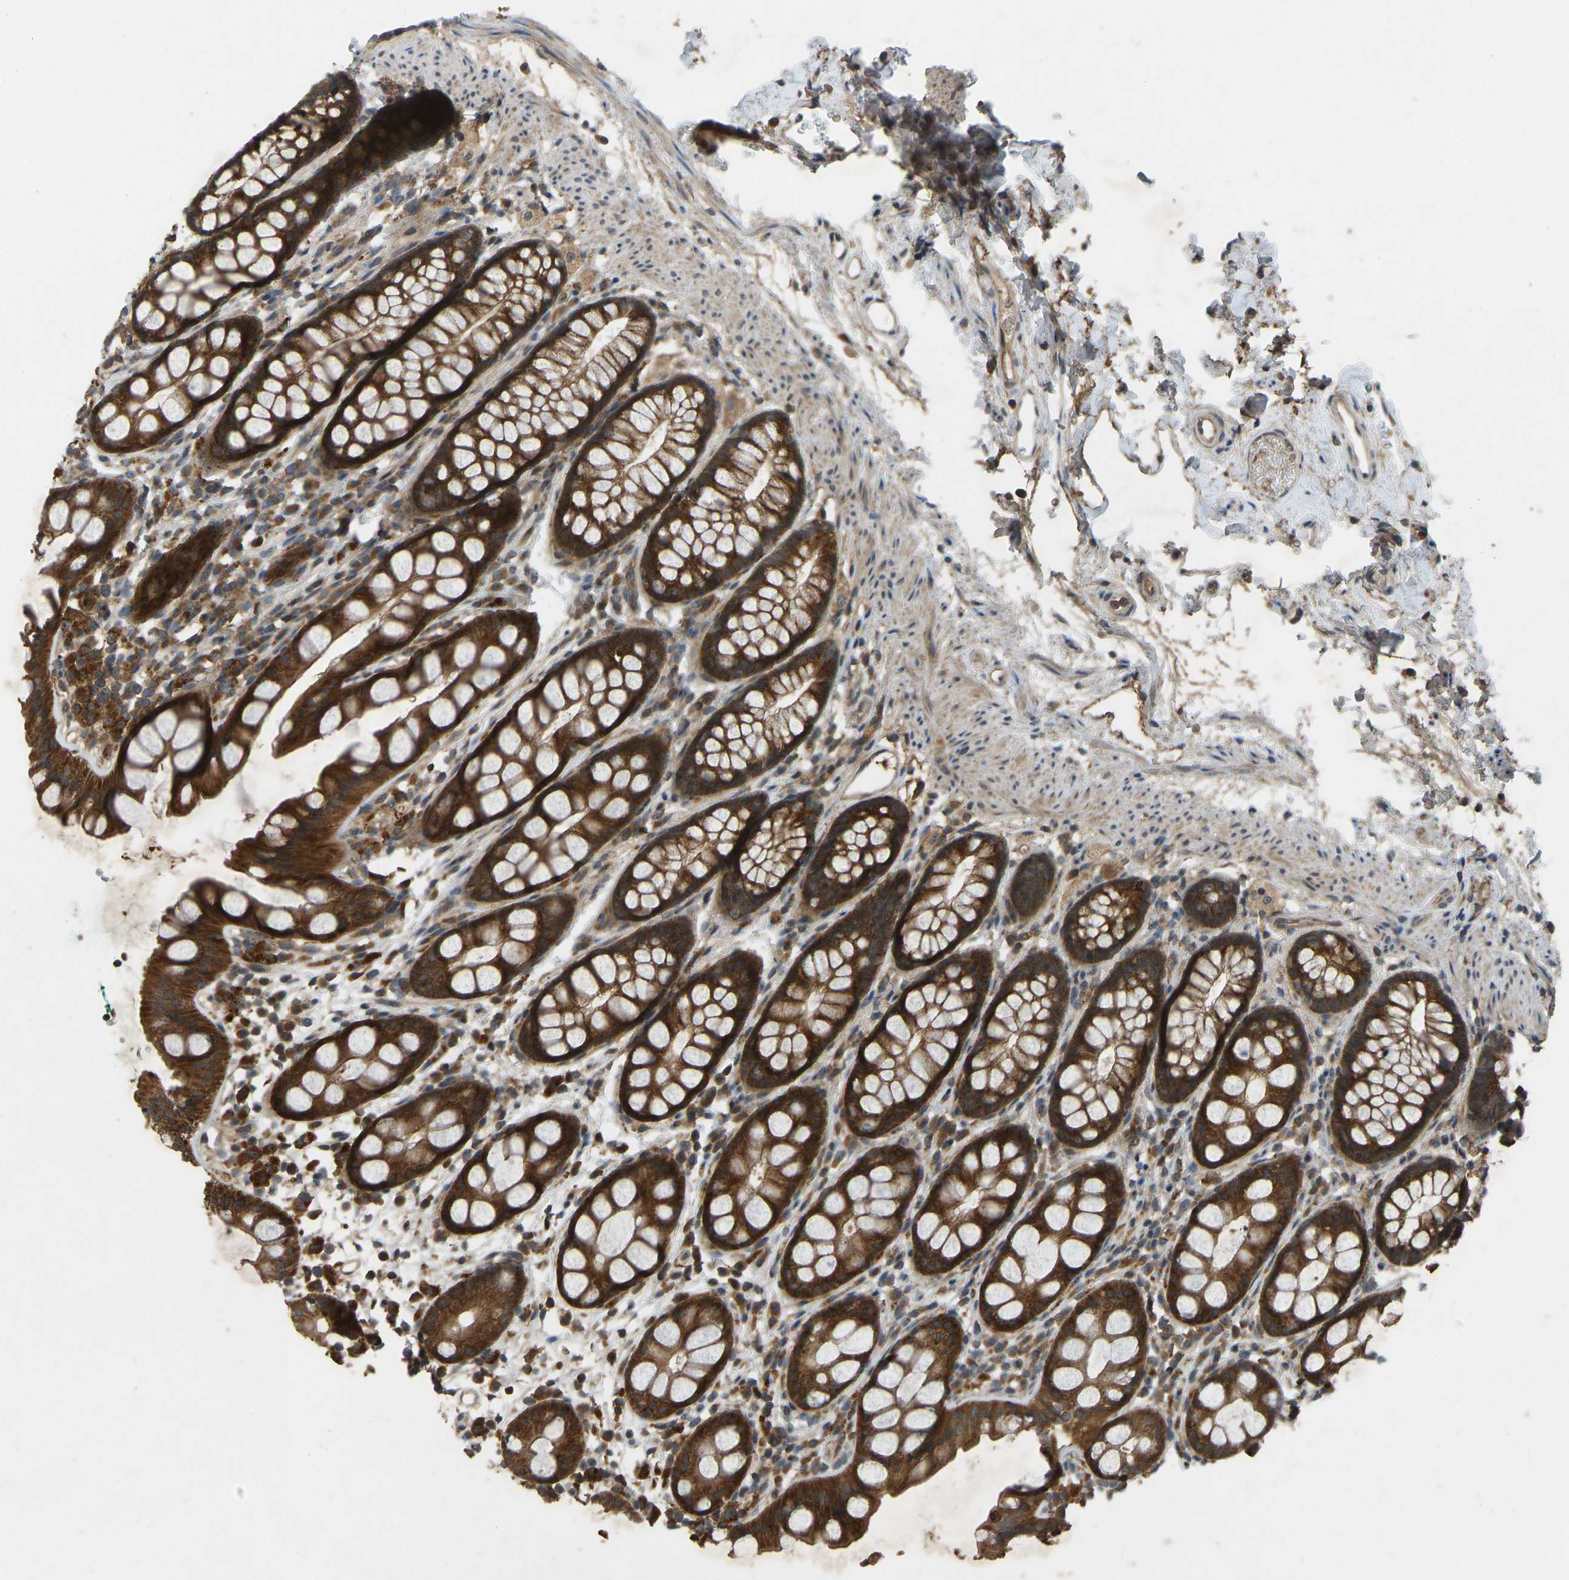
{"staining": {"intensity": "strong", "quantity": ">75%", "location": "cytoplasmic/membranous"}, "tissue": "rectum", "cell_type": "Glandular cells", "image_type": "normal", "snomed": [{"axis": "morphology", "description": "Normal tissue, NOS"}, {"axis": "topography", "description": "Rectum"}], "caption": "A high amount of strong cytoplasmic/membranous positivity is appreciated in approximately >75% of glandular cells in benign rectum.", "gene": "ZNF71", "patient": {"sex": "female", "age": 65}}